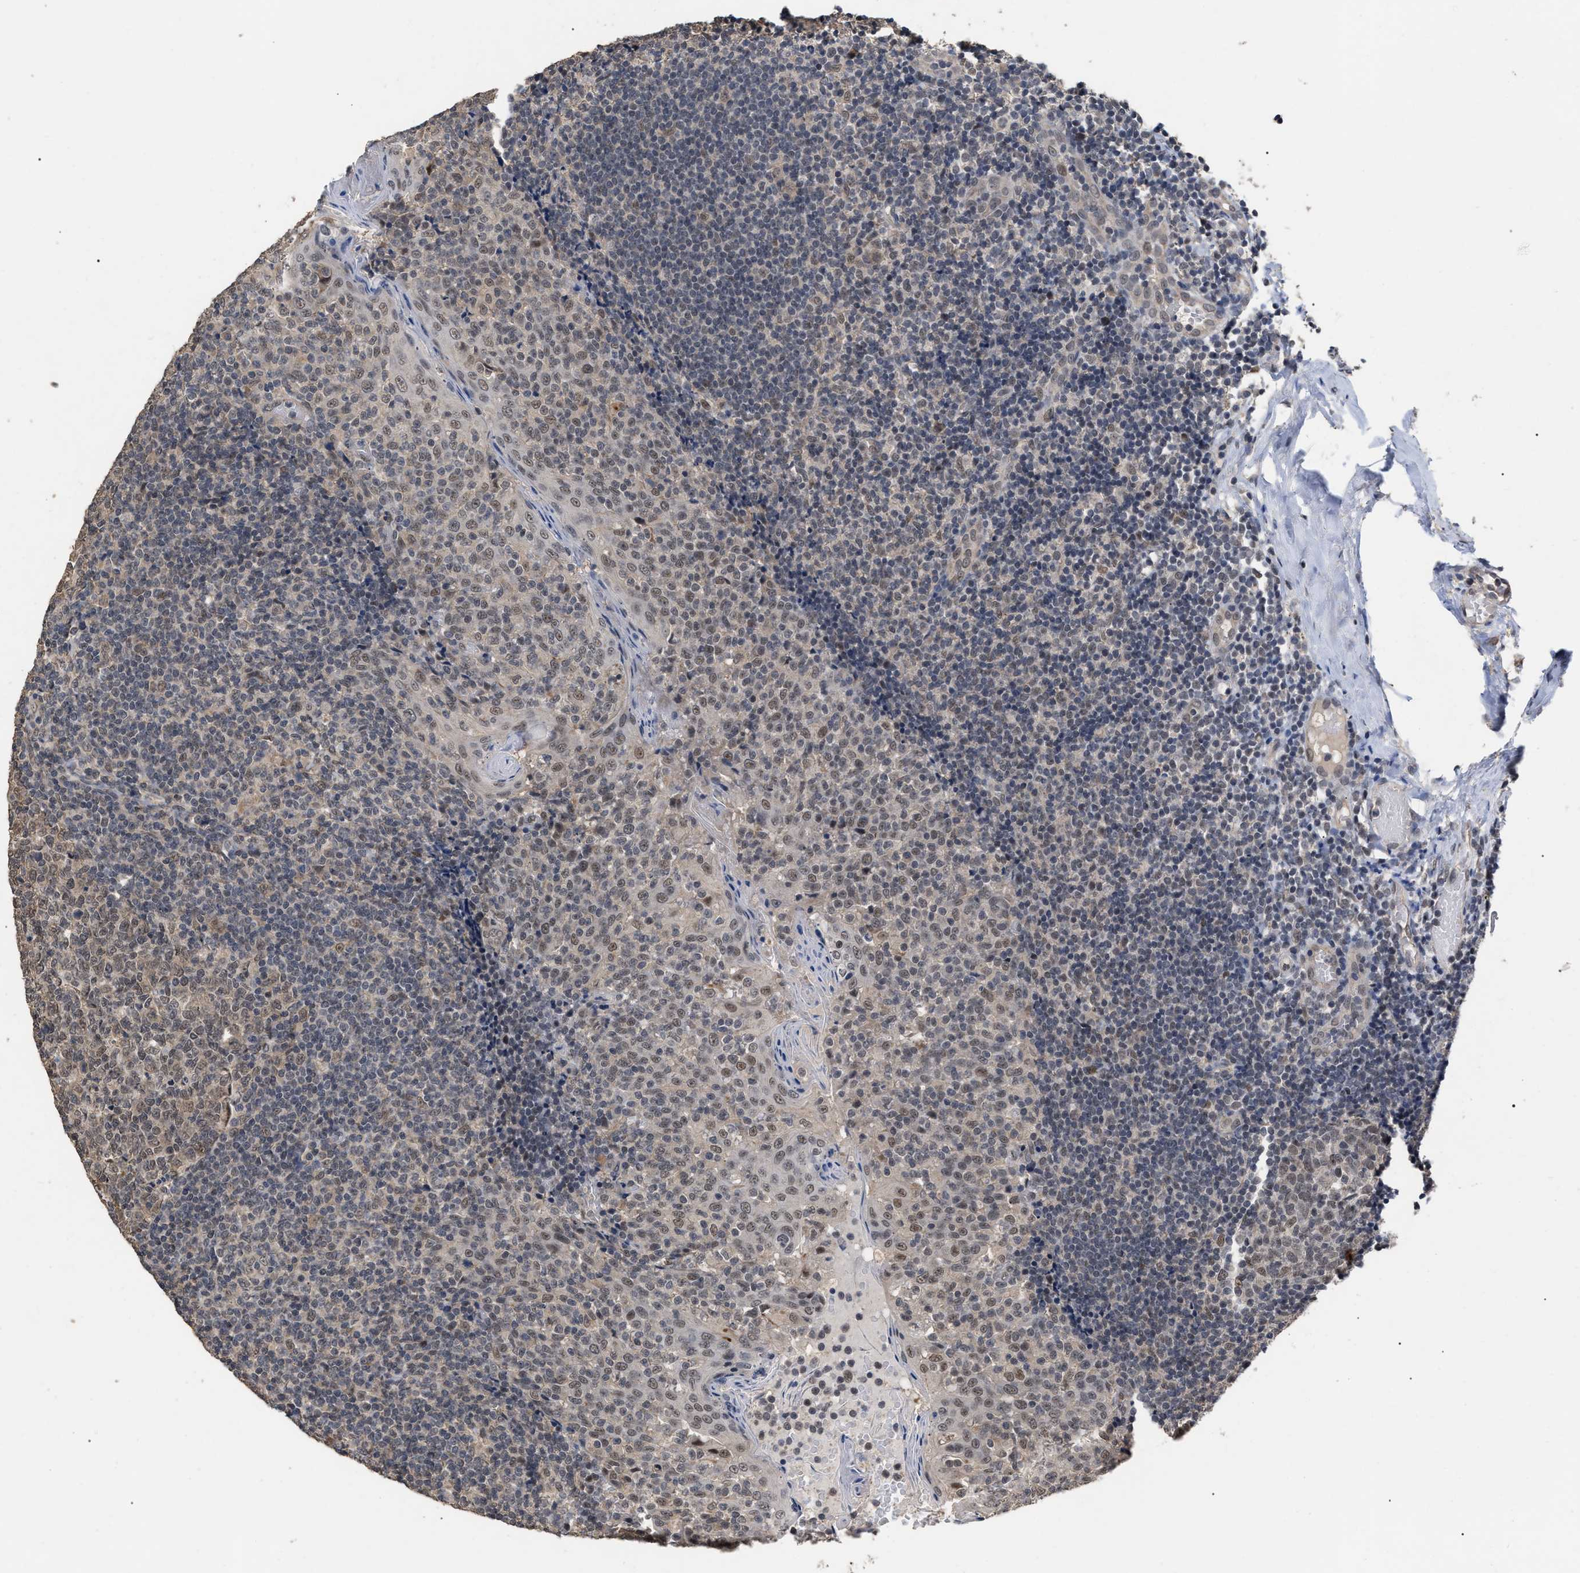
{"staining": {"intensity": "moderate", "quantity": ">75%", "location": "nuclear"}, "tissue": "tonsil", "cell_type": "Germinal center cells", "image_type": "normal", "snomed": [{"axis": "morphology", "description": "Normal tissue, NOS"}, {"axis": "topography", "description": "Tonsil"}], "caption": "Protein staining demonstrates moderate nuclear expression in about >75% of germinal center cells in normal tonsil. The protein of interest is shown in brown color, while the nuclei are stained blue.", "gene": "JAZF1", "patient": {"sex": "female", "age": 19}}